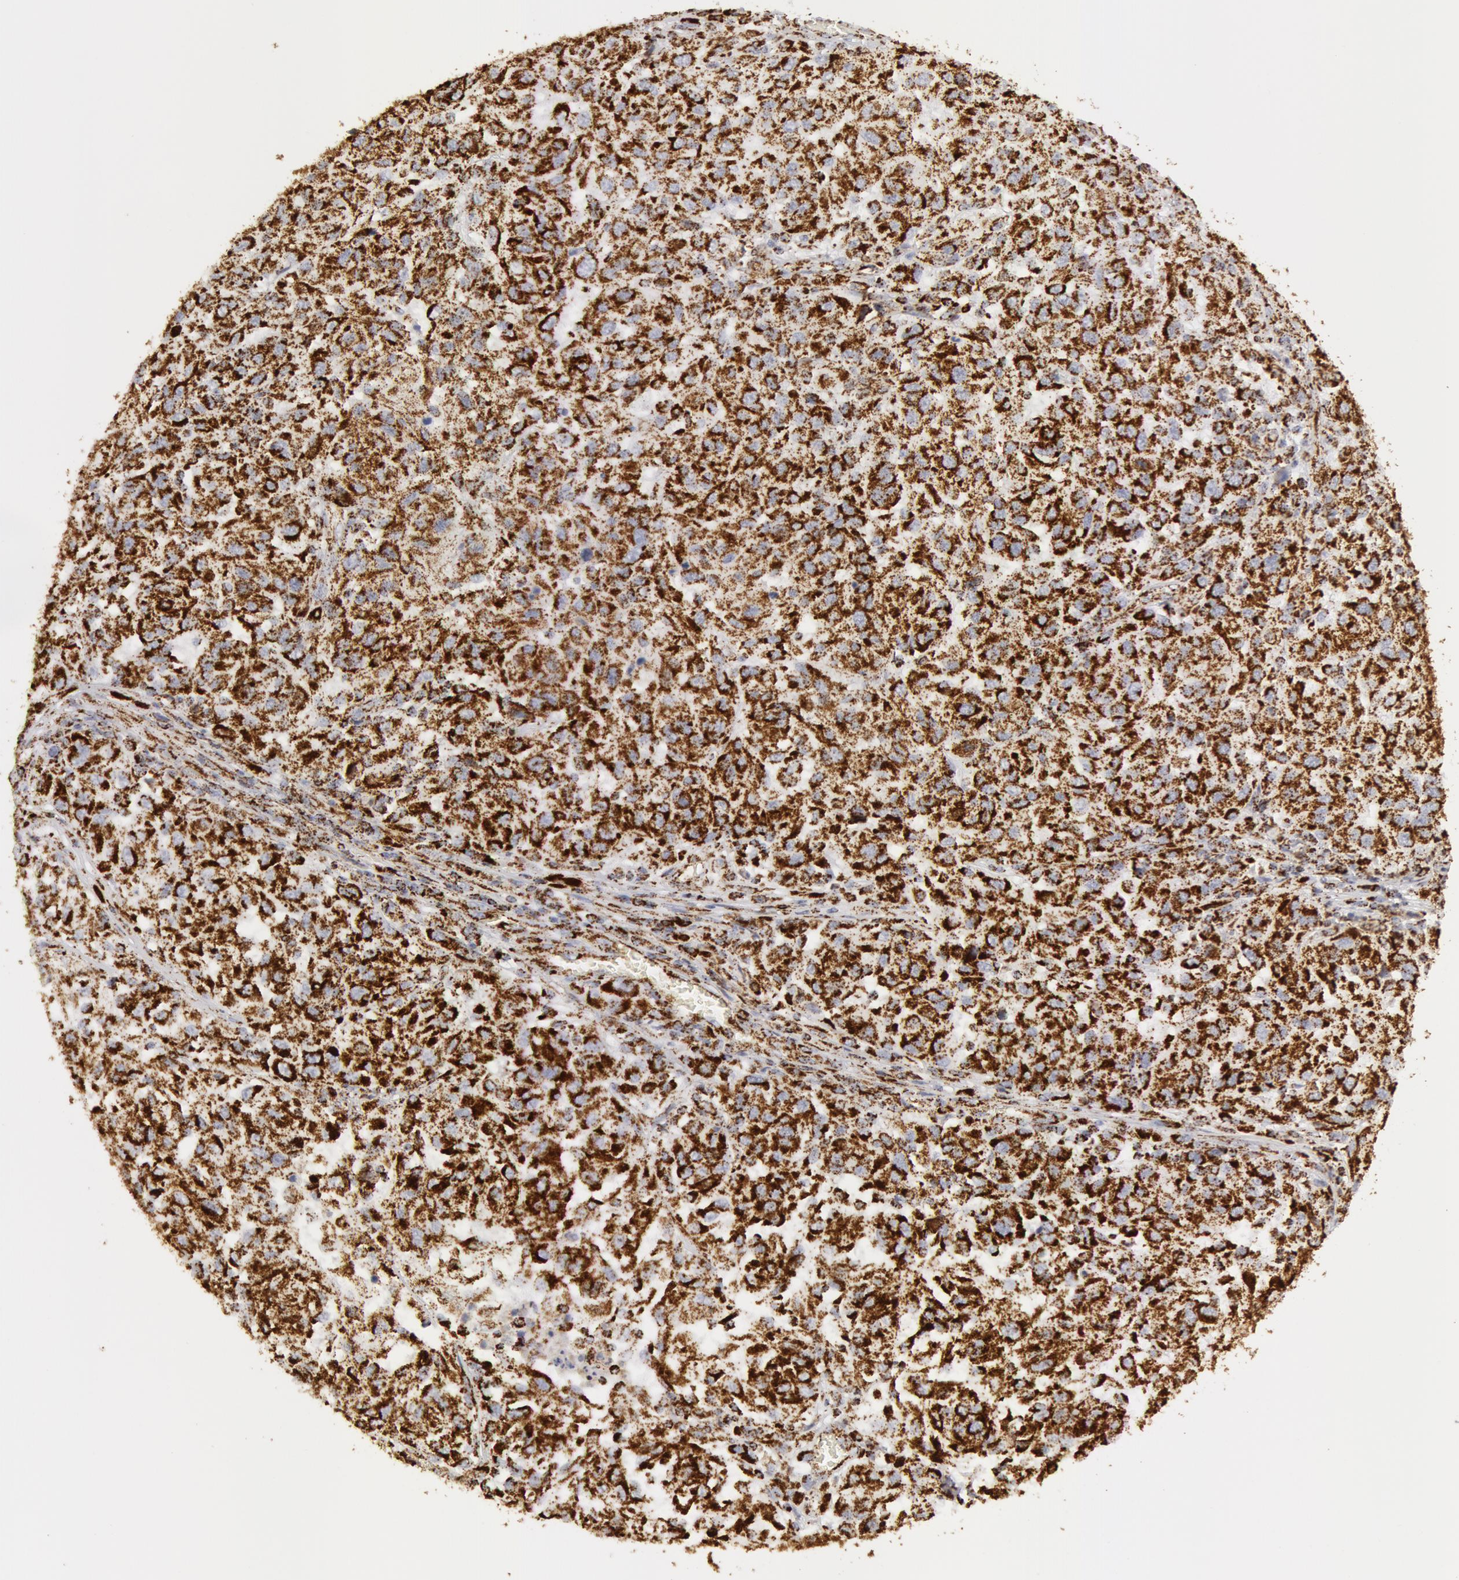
{"staining": {"intensity": "strong", "quantity": ">75%", "location": "cytoplasmic/membranous"}, "tissue": "melanoma", "cell_type": "Tumor cells", "image_type": "cancer", "snomed": [{"axis": "morphology", "description": "Malignant melanoma, NOS"}, {"axis": "topography", "description": "Skin"}], "caption": "Strong cytoplasmic/membranous staining is present in about >75% of tumor cells in malignant melanoma. (DAB IHC, brown staining for protein, blue staining for nuclei).", "gene": "ATP5F1B", "patient": {"sex": "female", "age": 77}}